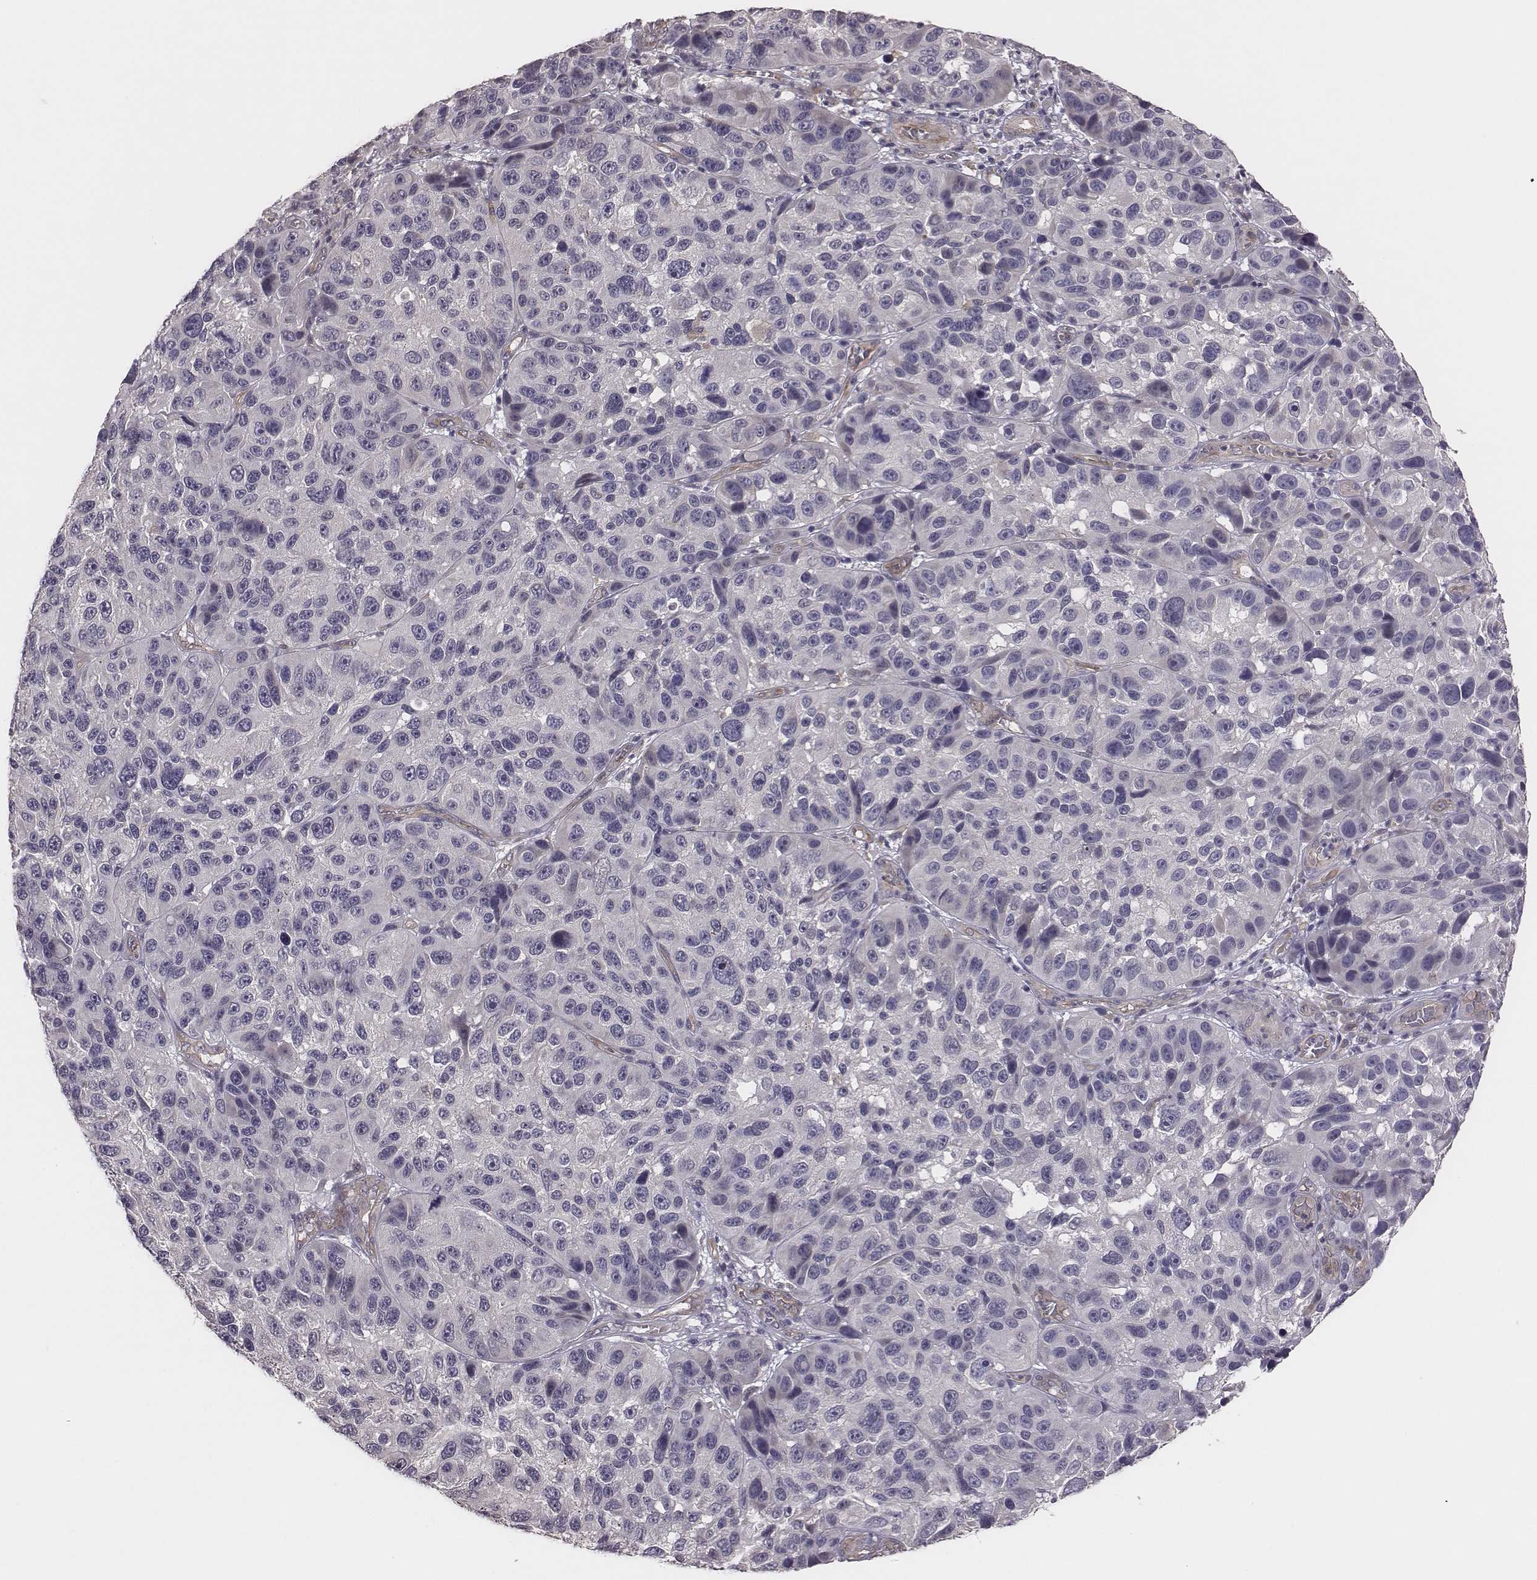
{"staining": {"intensity": "negative", "quantity": "none", "location": "none"}, "tissue": "melanoma", "cell_type": "Tumor cells", "image_type": "cancer", "snomed": [{"axis": "morphology", "description": "Malignant melanoma, NOS"}, {"axis": "topography", "description": "Skin"}], "caption": "High magnification brightfield microscopy of malignant melanoma stained with DAB (brown) and counterstained with hematoxylin (blue): tumor cells show no significant expression.", "gene": "SCARF1", "patient": {"sex": "male", "age": 53}}